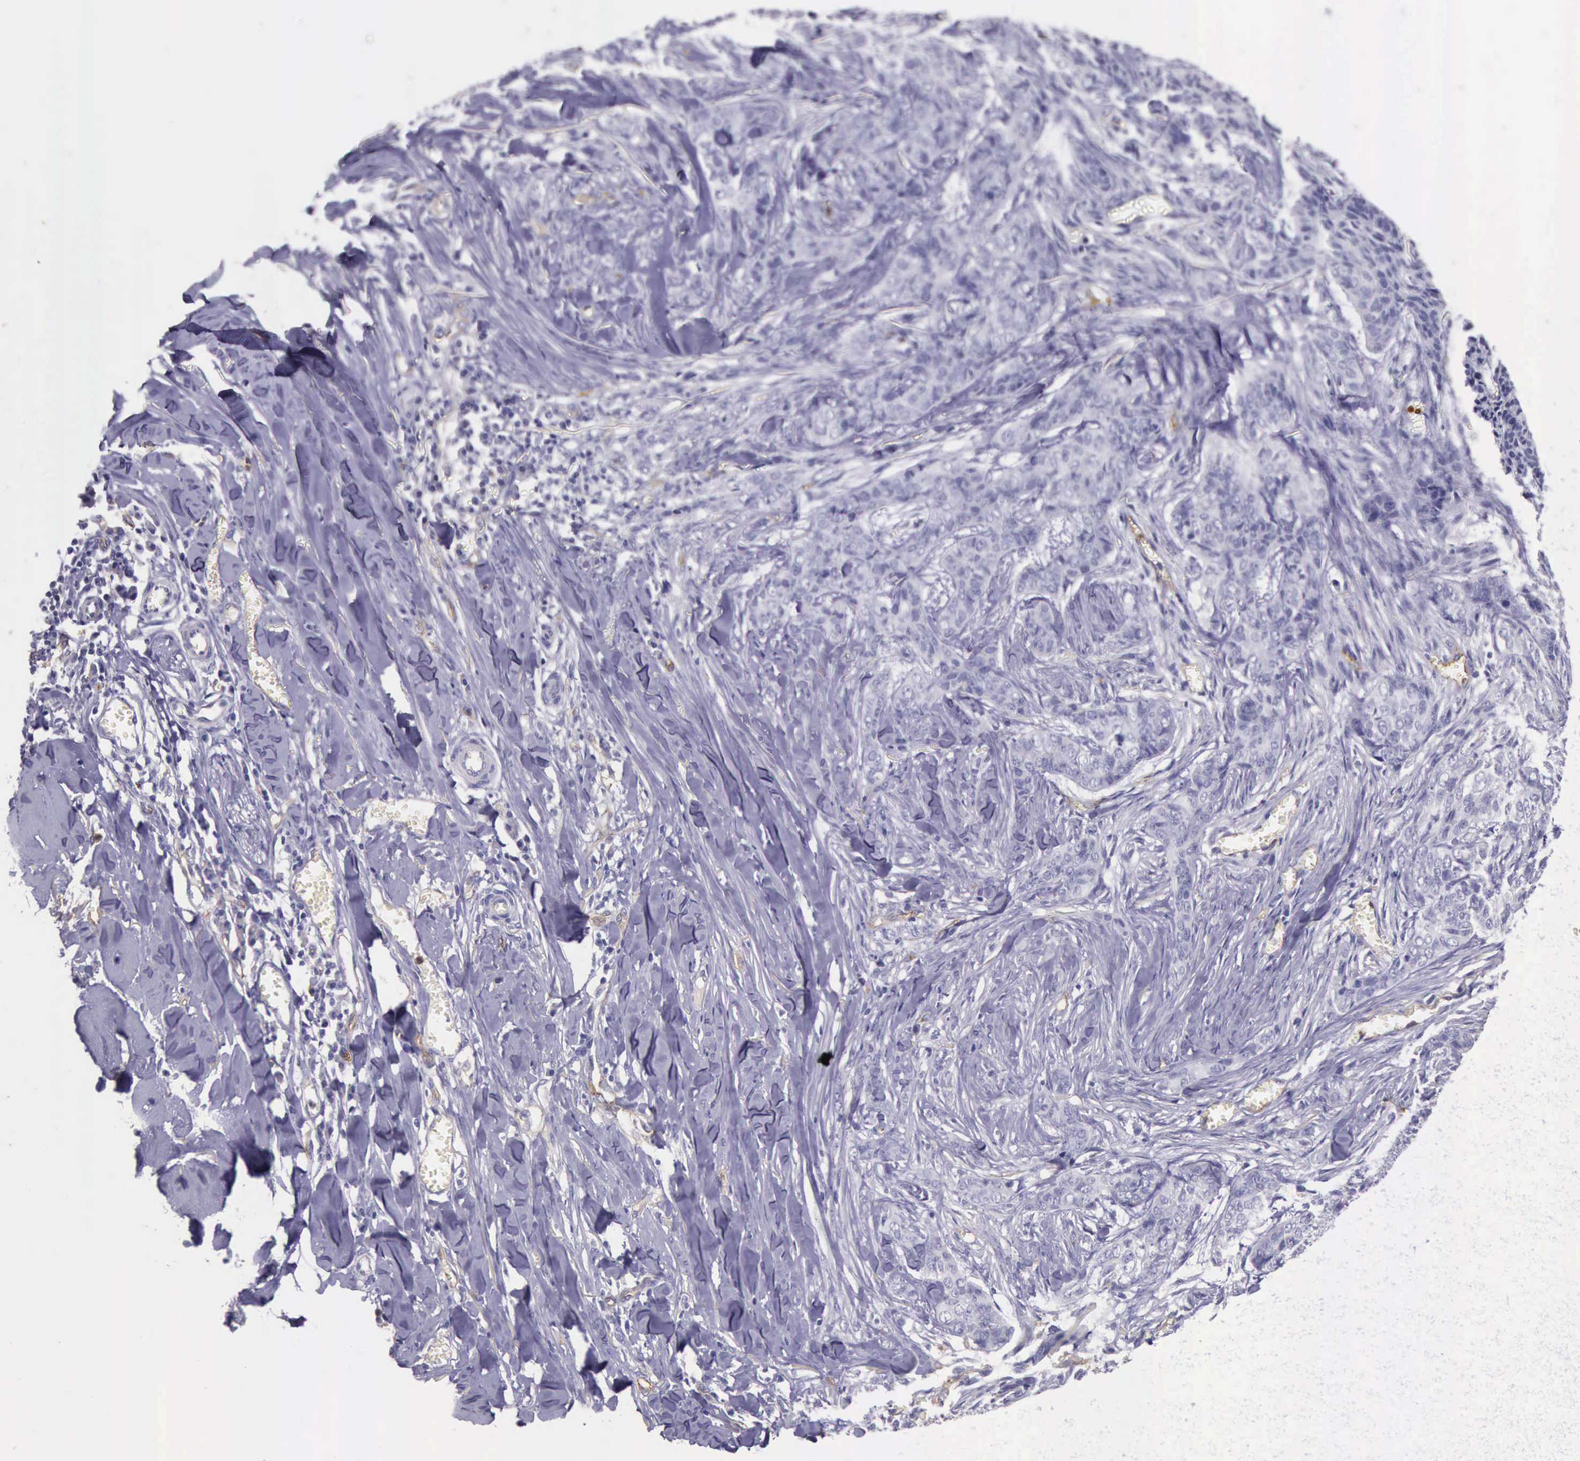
{"staining": {"intensity": "negative", "quantity": "none", "location": "none"}, "tissue": "skin cancer", "cell_type": "Tumor cells", "image_type": "cancer", "snomed": [{"axis": "morphology", "description": "Normal tissue, NOS"}, {"axis": "morphology", "description": "Basal cell carcinoma"}, {"axis": "topography", "description": "Skin"}], "caption": "Immunohistochemistry (IHC) image of neoplastic tissue: basal cell carcinoma (skin) stained with DAB (3,3'-diaminobenzidine) reveals no significant protein staining in tumor cells.", "gene": "TCEANC", "patient": {"sex": "female", "age": 65}}